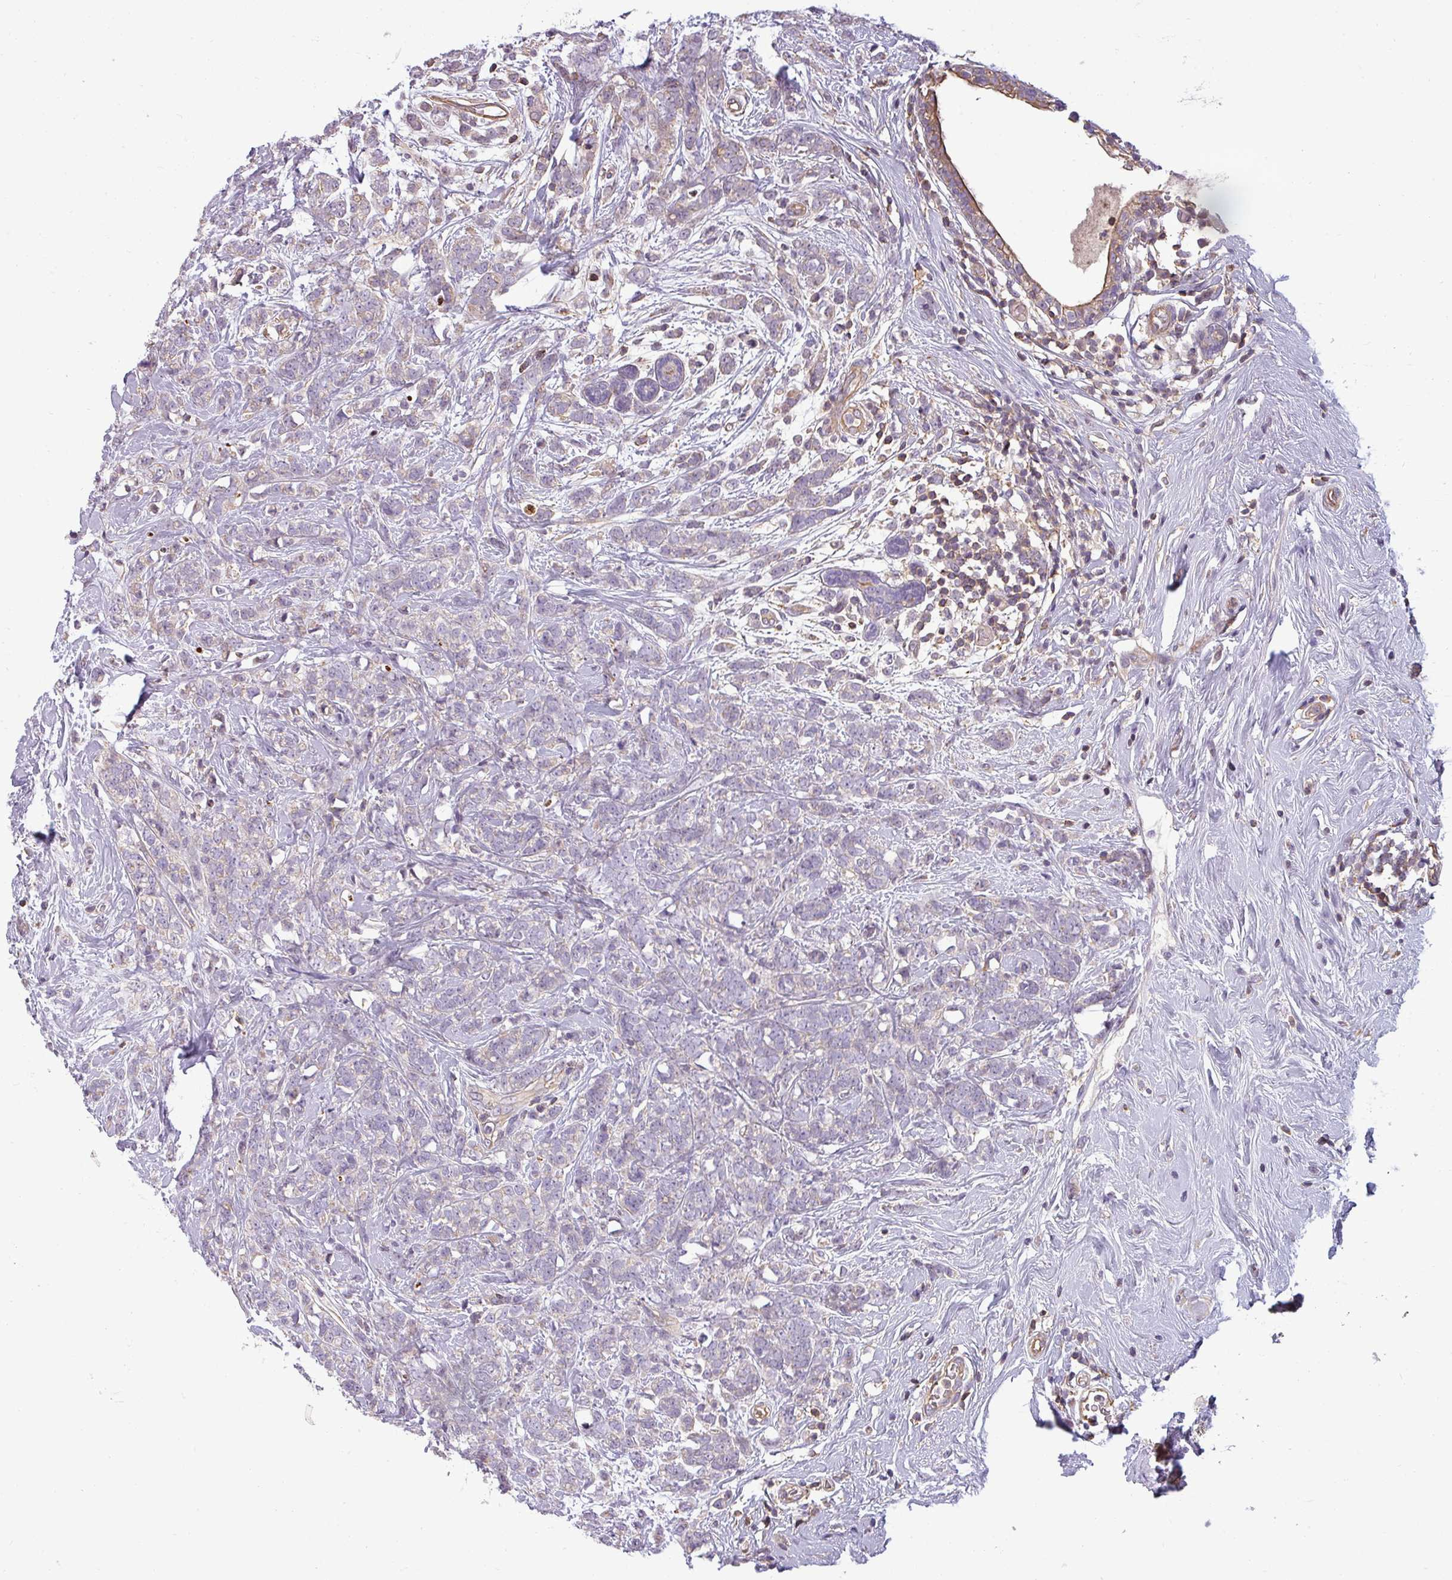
{"staining": {"intensity": "weak", "quantity": "<25%", "location": "cytoplasmic/membranous"}, "tissue": "breast cancer", "cell_type": "Tumor cells", "image_type": "cancer", "snomed": [{"axis": "morphology", "description": "Lobular carcinoma"}, {"axis": "topography", "description": "Breast"}], "caption": "The image reveals no staining of tumor cells in lobular carcinoma (breast).", "gene": "ZNF835", "patient": {"sex": "female", "age": 58}}